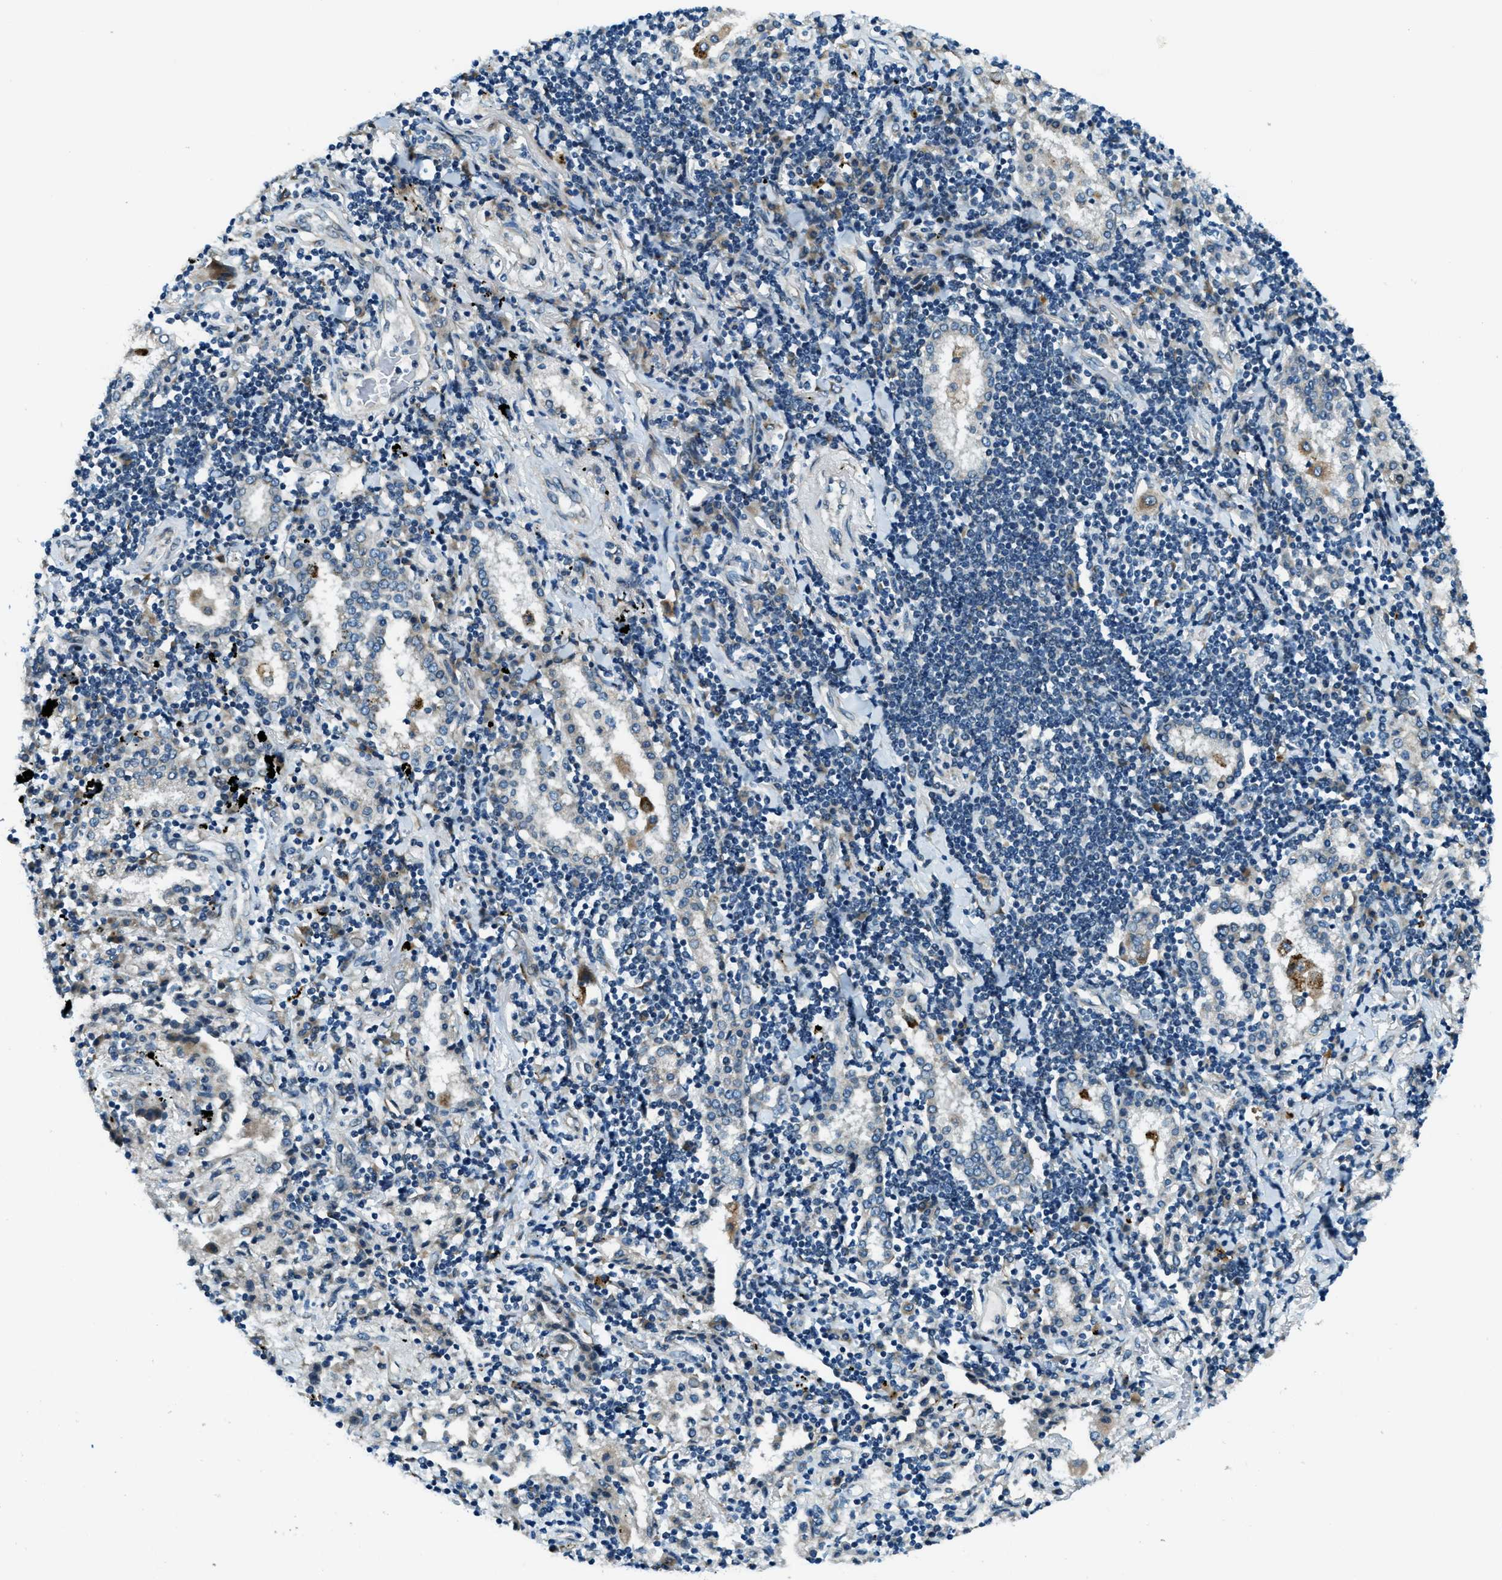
{"staining": {"intensity": "negative", "quantity": "none", "location": "none"}, "tissue": "lung cancer", "cell_type": "Tumor cells", "image_type": "cancer", "snomed": [{"axis": "morphology", "description": "Adenocarcinoma, NOS"}, {"axis": "topography", "description": "Lung"}], "caption": "A histopathology image of human lung cancer is negative for staining in tumor cells. The staining was performed using DAB (3,3'-diaminobenzidine) to visualize the protein expression in brown, while the nuclei were stained in blue with hematoxylin (Magnification: 20x).", "gene": "GINM1", "patient": {"sex": "female", "age": 65}}